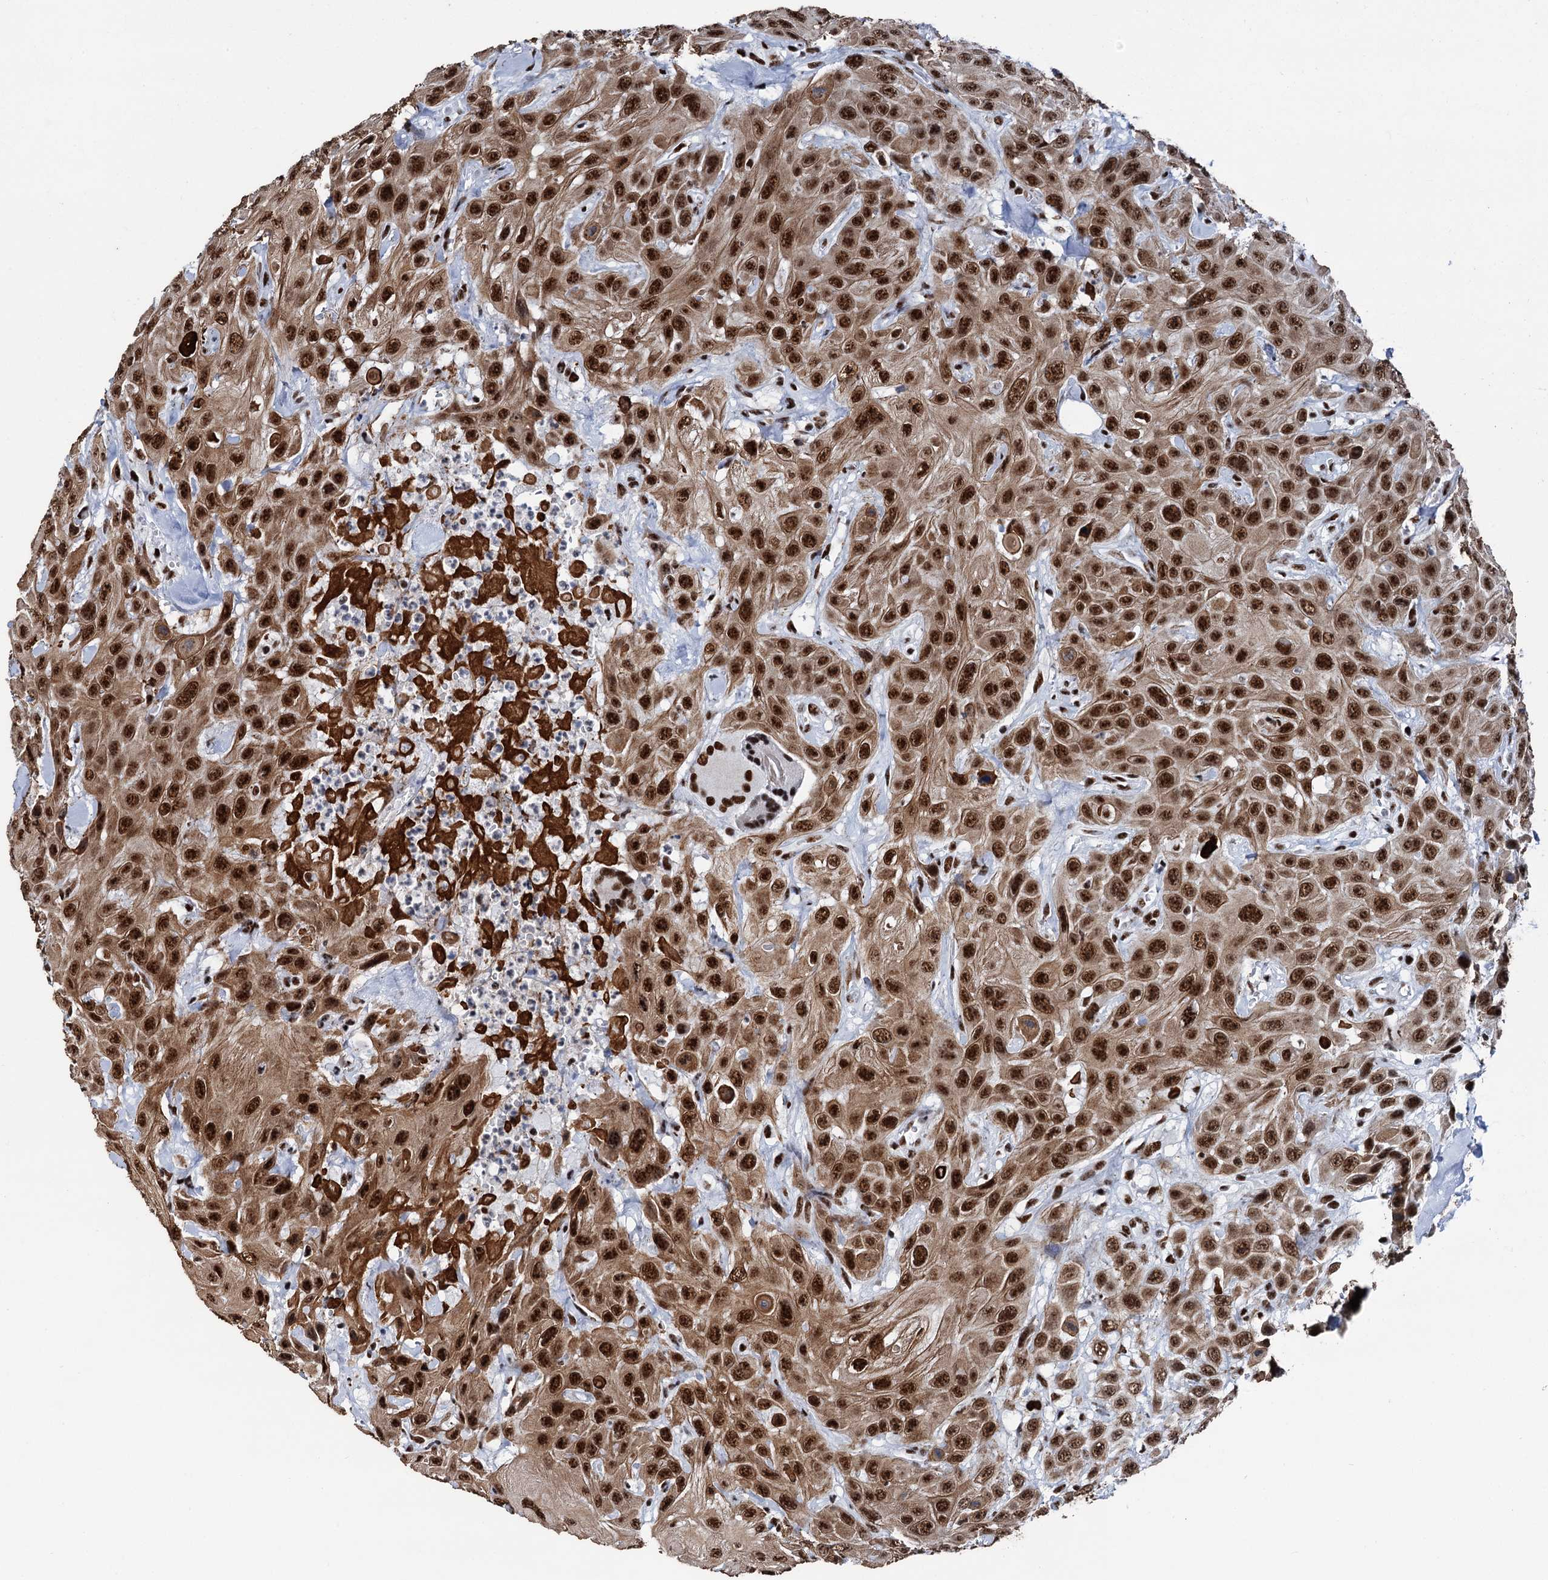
{"staining": {"intensity": "strong", "quantity": ">75%", "location": "nuclear"}, "tissue": "head and neck cancer", "cell_type": "Tumor cells", "image_type": "cancer", "snomed": [{"axis": "morphology", "description": "Squamous cell carcinoma, NOS"}, {"axis": "topography", "description": "Head-Neck"}], "caption": "Squamous cell carcinoma (head and neck) stained for a protein exhibits strong nuclear positivity in tumor cells.", "gene": "DDX23", "patient": {"sex": "male", "age": 81}}